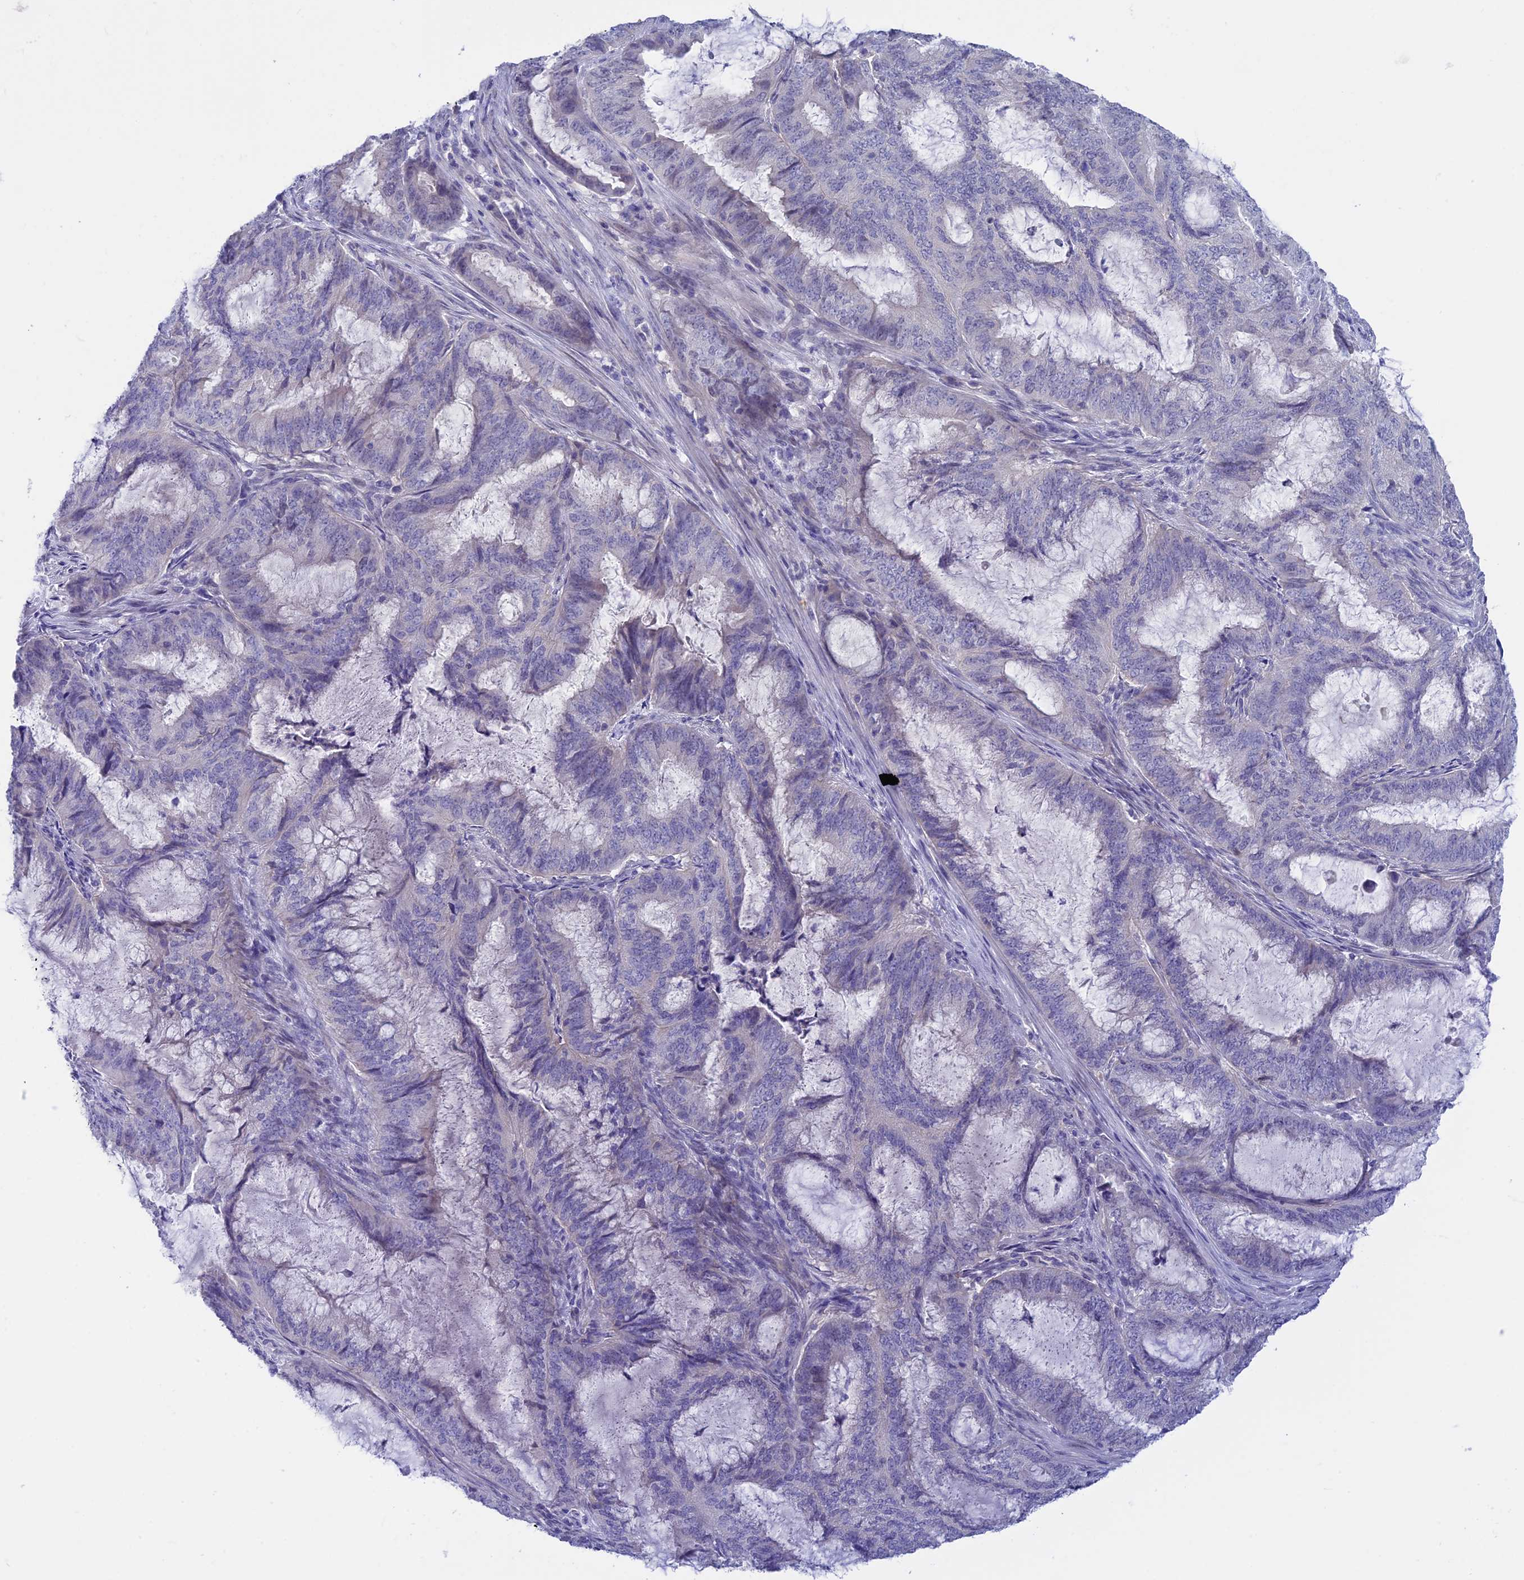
{"staining": {"intensity": "negative", "quantity": "none", "location": "none"}, "tissue": "endometrial cancer", "cell_type": "Tumor cells", "image_type": "cancer", "snomed": [{"axis": "morphology", "description": "Adenocarcinoma, NOS"}, {"axis": "topography", "description": "Endometrium"}], "caption": "Tumor cells show no significant staining in endometrial adenocarcinoma. (Stains: DAB (3,3'-diaminobenzidine) IHC with hematoxylin counter stain, Microscopy: brightfield microscopy at high magnification).", "gene": "SNTN", "patient": {"sex": "female", "age": 51}}